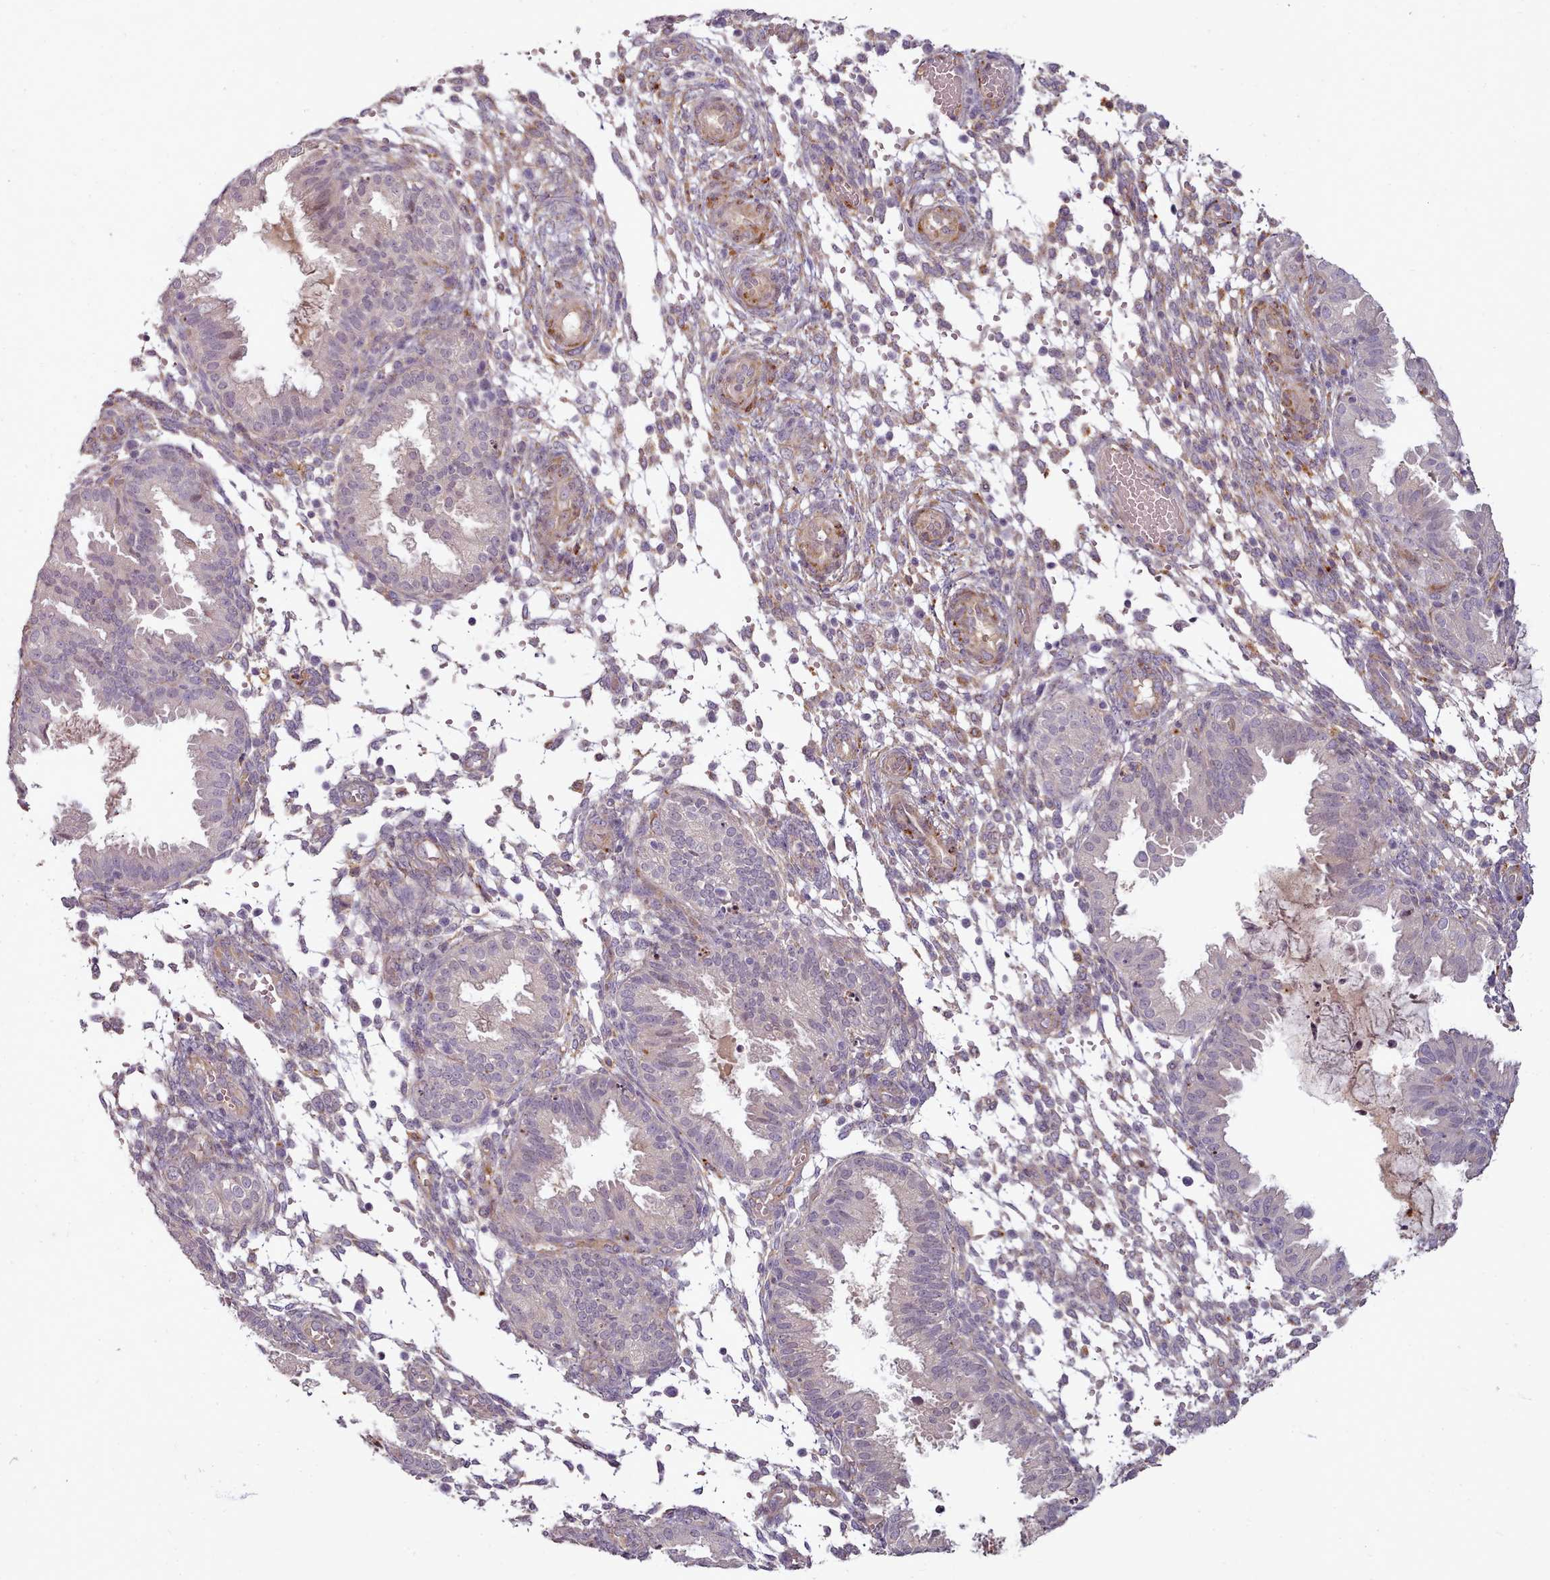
{"staining": {"intensity": "negative", "quantity": "none", "location": "none"}, "tissue": "endometrium", "cell_type": "Cells in endometrial stroma", "image_type": "normal", "snomed": [{"axis": "morphology", "description": "Normal tissue, NOS"}, {"axis": "topography", "description": "Endometrium"}], "caption": "Immunohistochemistry of unremarkable human endometrium demonstrates no expression in cells in endometrial stroma.", "gene": "C1QTNF5", "patient": {"sex": "female", "age": 33}}